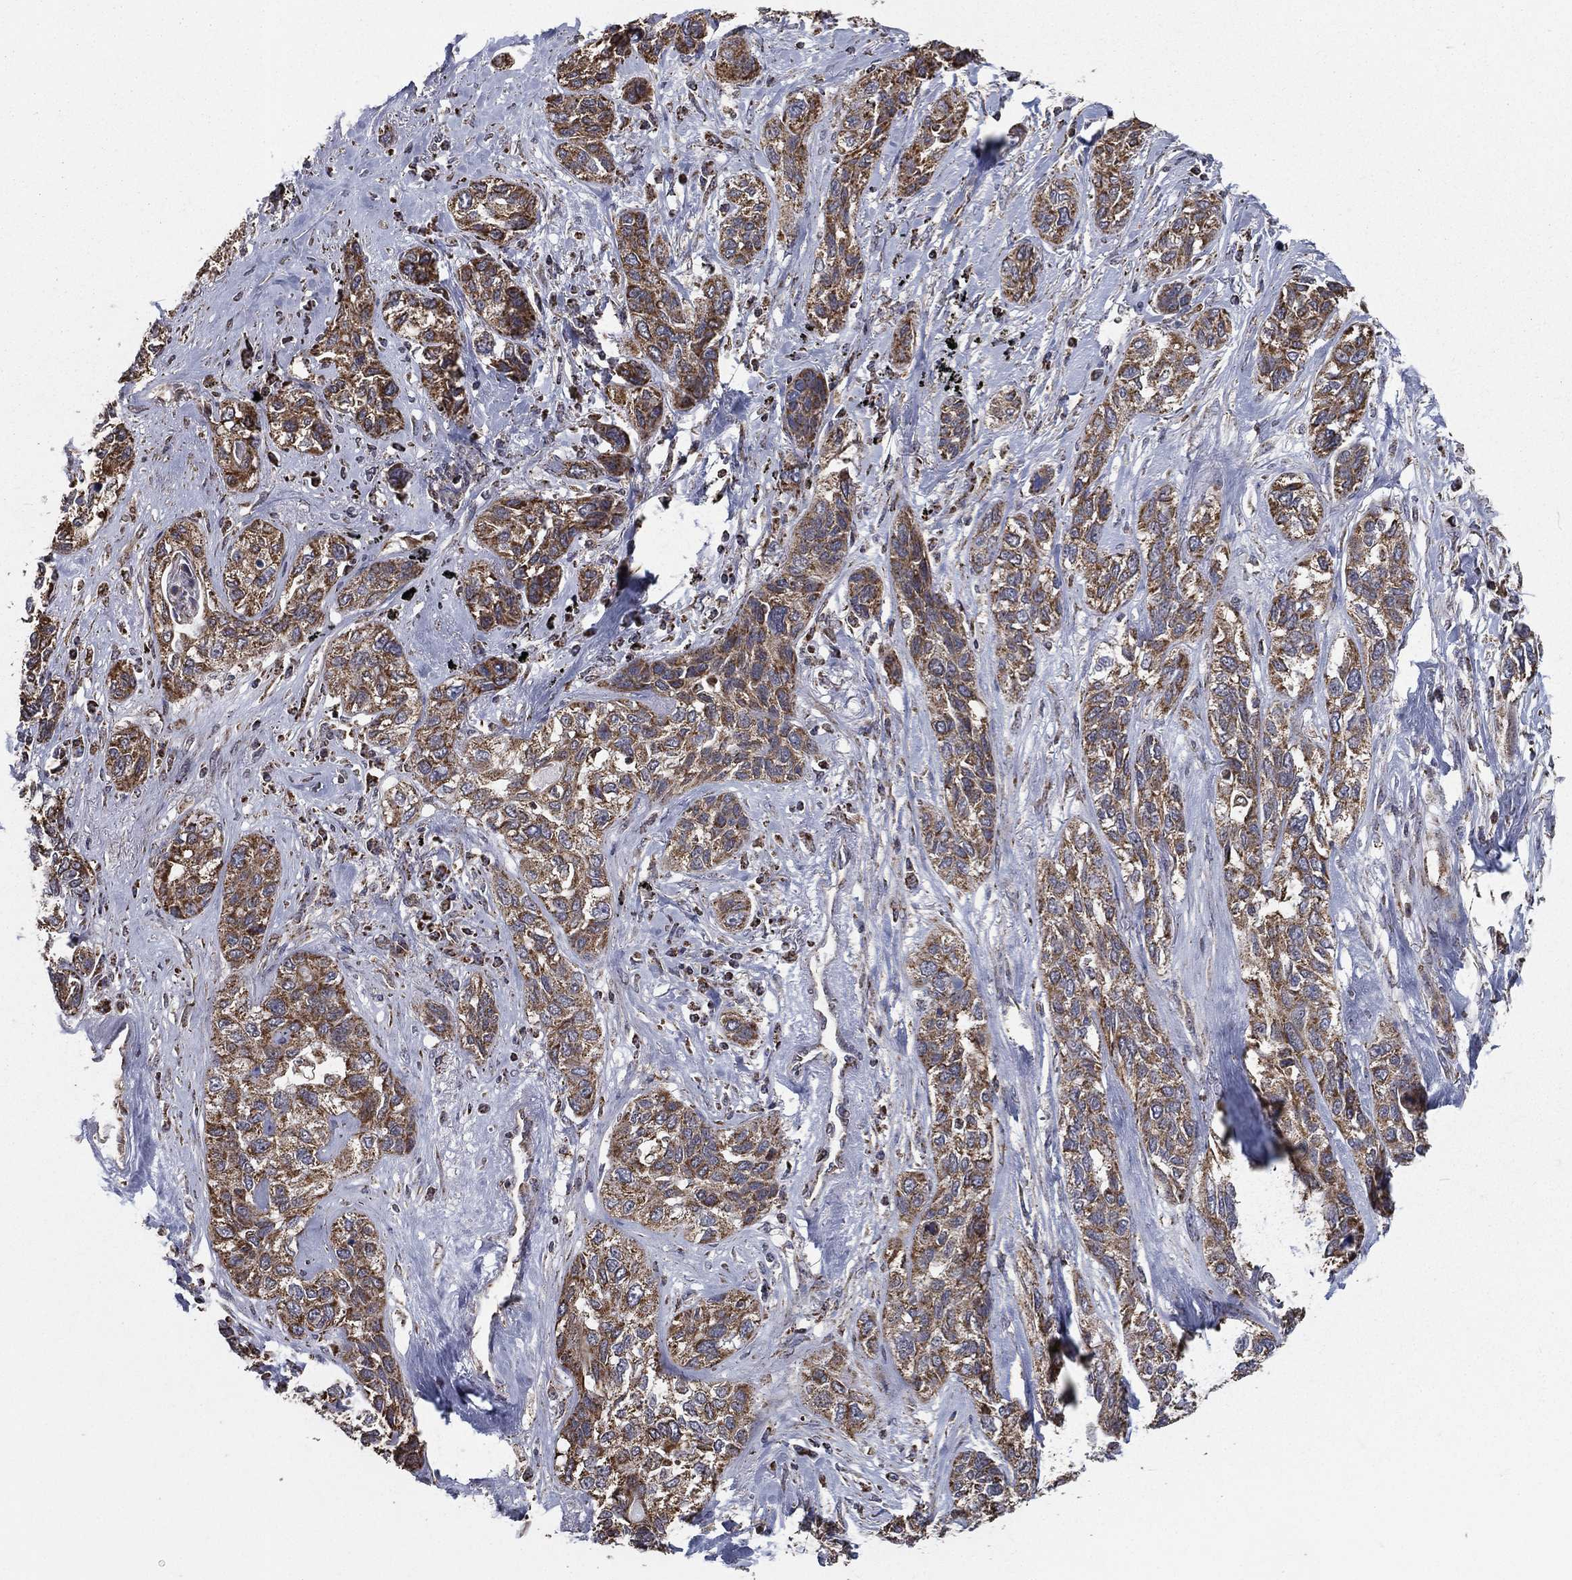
{"staining": {"intensity": "moderate", "quantity": ">75%", "location": "cytoplasmic/membranous"}, "tissue": "lung cancer", "cell_type": "Tumor cells", "image_type": "cancer", "snomed": [{"axis": "morphology", "description": "Squamous cell carcinoma, NOS"}, {"axis": "topography", "description": "Lung"}], "caption": "This is a photomicrograph of IHC staining of squamous cell carcinoma (lung), which shows moderate expression in the cytoplasmic/membranous of tumor cells.", "gene": "RIGI", "patient": {"sex": "female", "age": 70}}